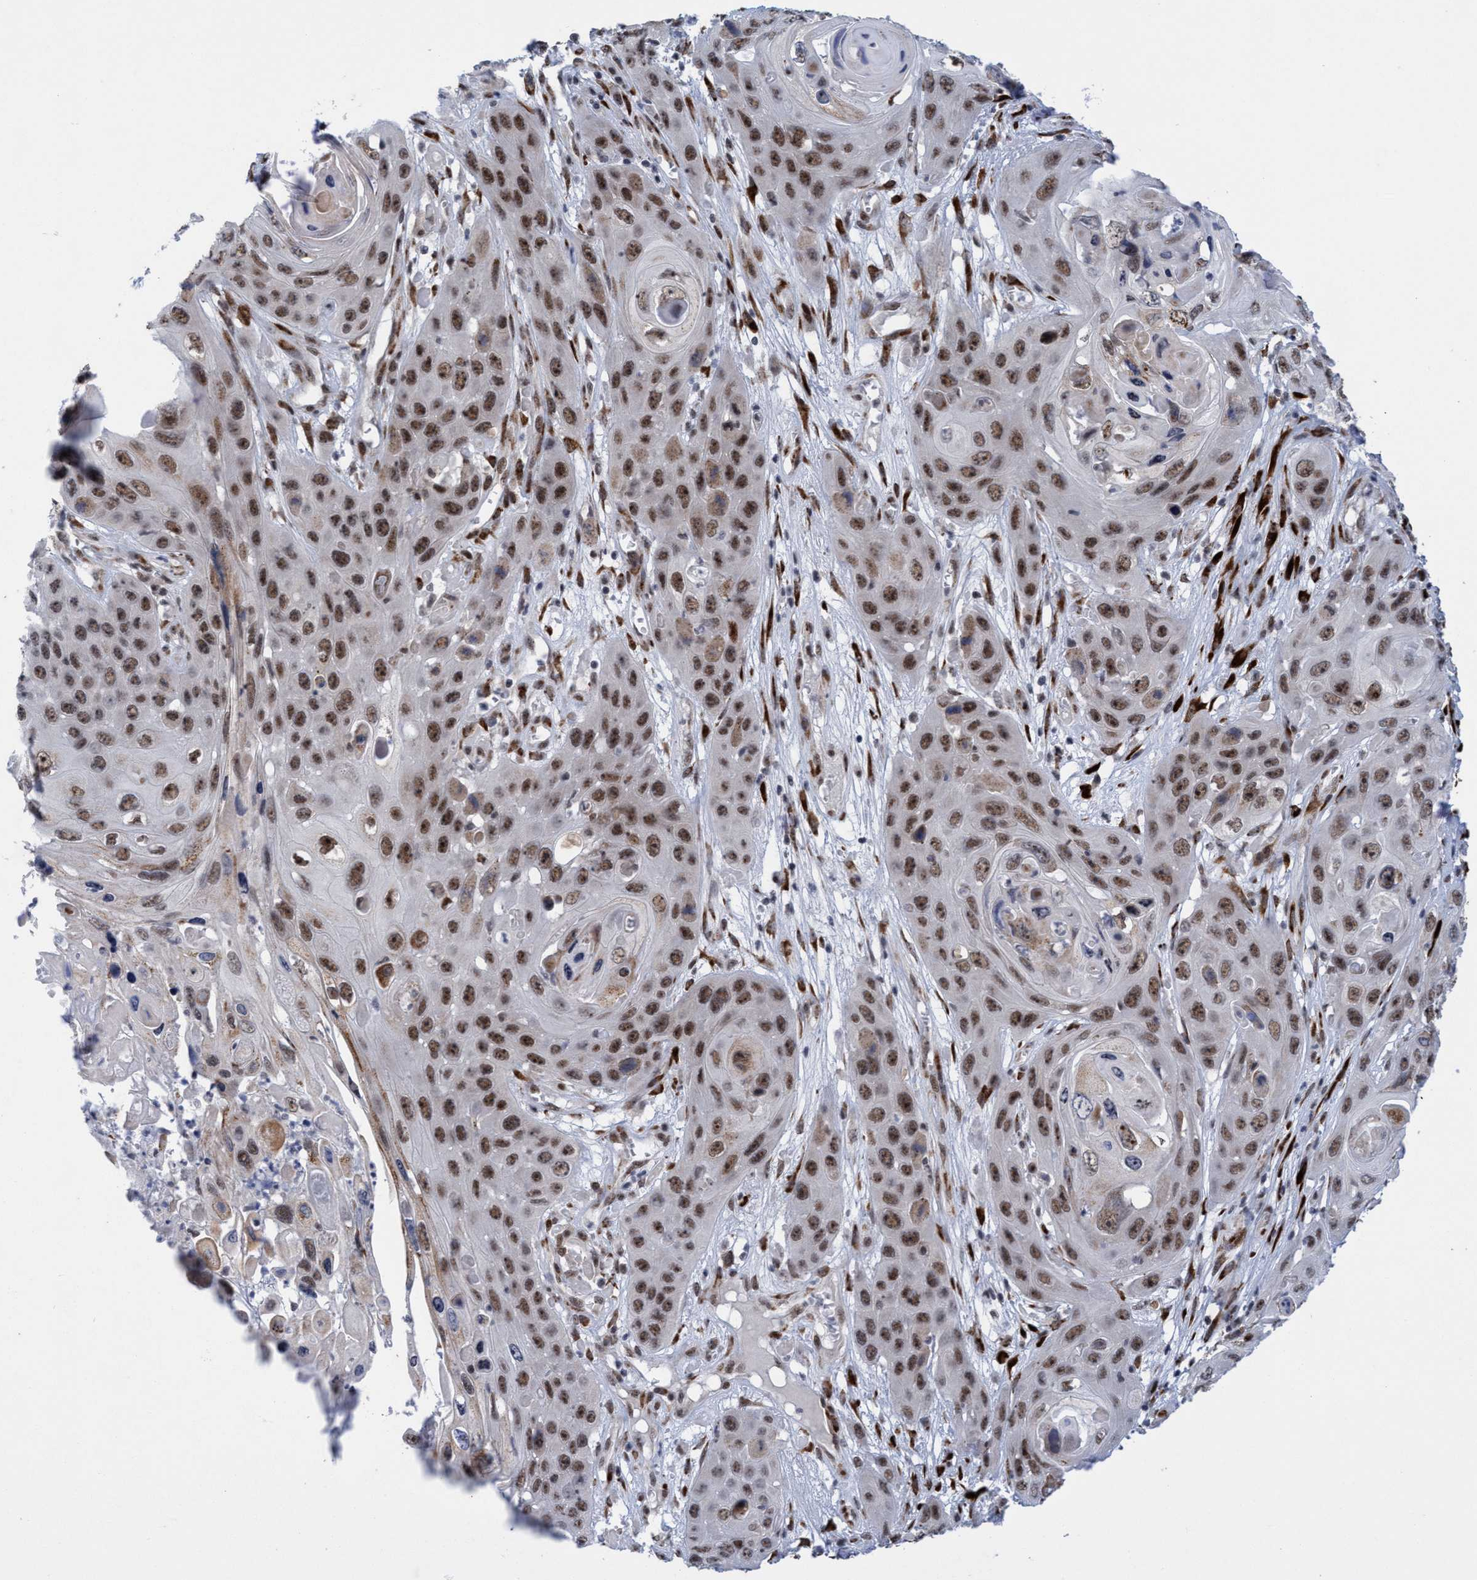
{"staining": {"intensity": "moderate", "quantity": ">75%", "location": "nuclear"}, "tissue": "skin cancer", "cell_type": "Tumor cells", "image_type": "cancer", "snomed": [{"axis": "morphology", "description": "Squamous cell carcinoma, NOS"}, {"axis": "topography", "description": "Skin"}], "caption": "Immunohistochemistry histopathology image of human skin squamous cell carcinoma stained for a protein (brown), which displays medium levels of moderate nuclear staining in about >75% of tumor cells.", "gene": "GLT6D1", "patient": {"sex": "male", "age": 55}}